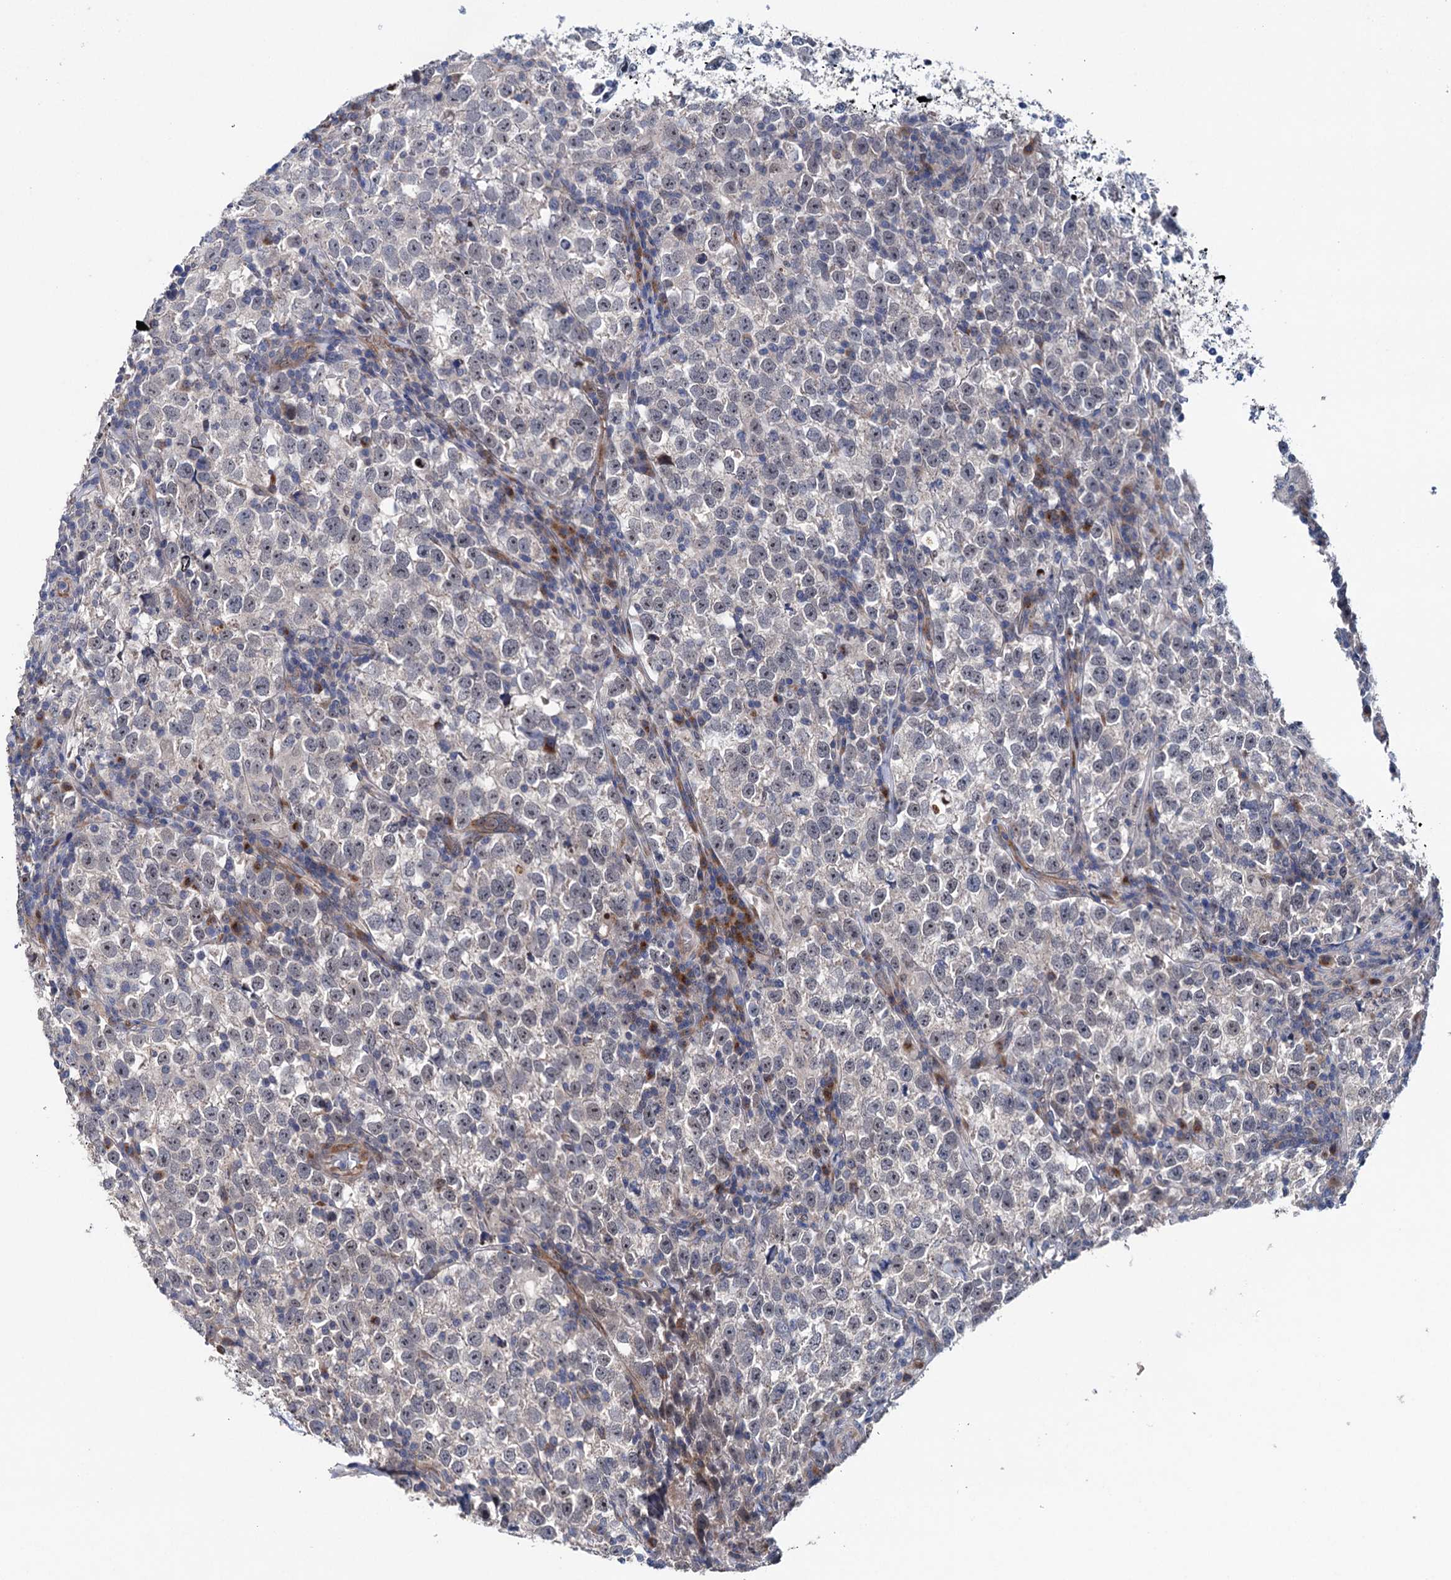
{"staining": {"intensity": "negative", "quantity": "none", "location": "none"}, "tissue": "testis cancer", "cell_type": "Tumor cells", "image_type": "cancer", "snomed": [{"axis": "morphology", "description": "Normal tissue, NOS"}, {"axis": "morphology", "description": "Seminoma, NOS"}, {"axis": "topography", "description": "Testis"}], "caption": "This image is of testis cancer stained with IHC to label a protein in brown with the nuclei are counter-stained blue. There is no staining in tumor cells. Brightfield microscopy of immunohistochemistry stained with DAB (brown) and hematoxylin (blue), captured at high magnification.", "gene": "EYA4", "patient": {"sex": "male", "age": 43}}